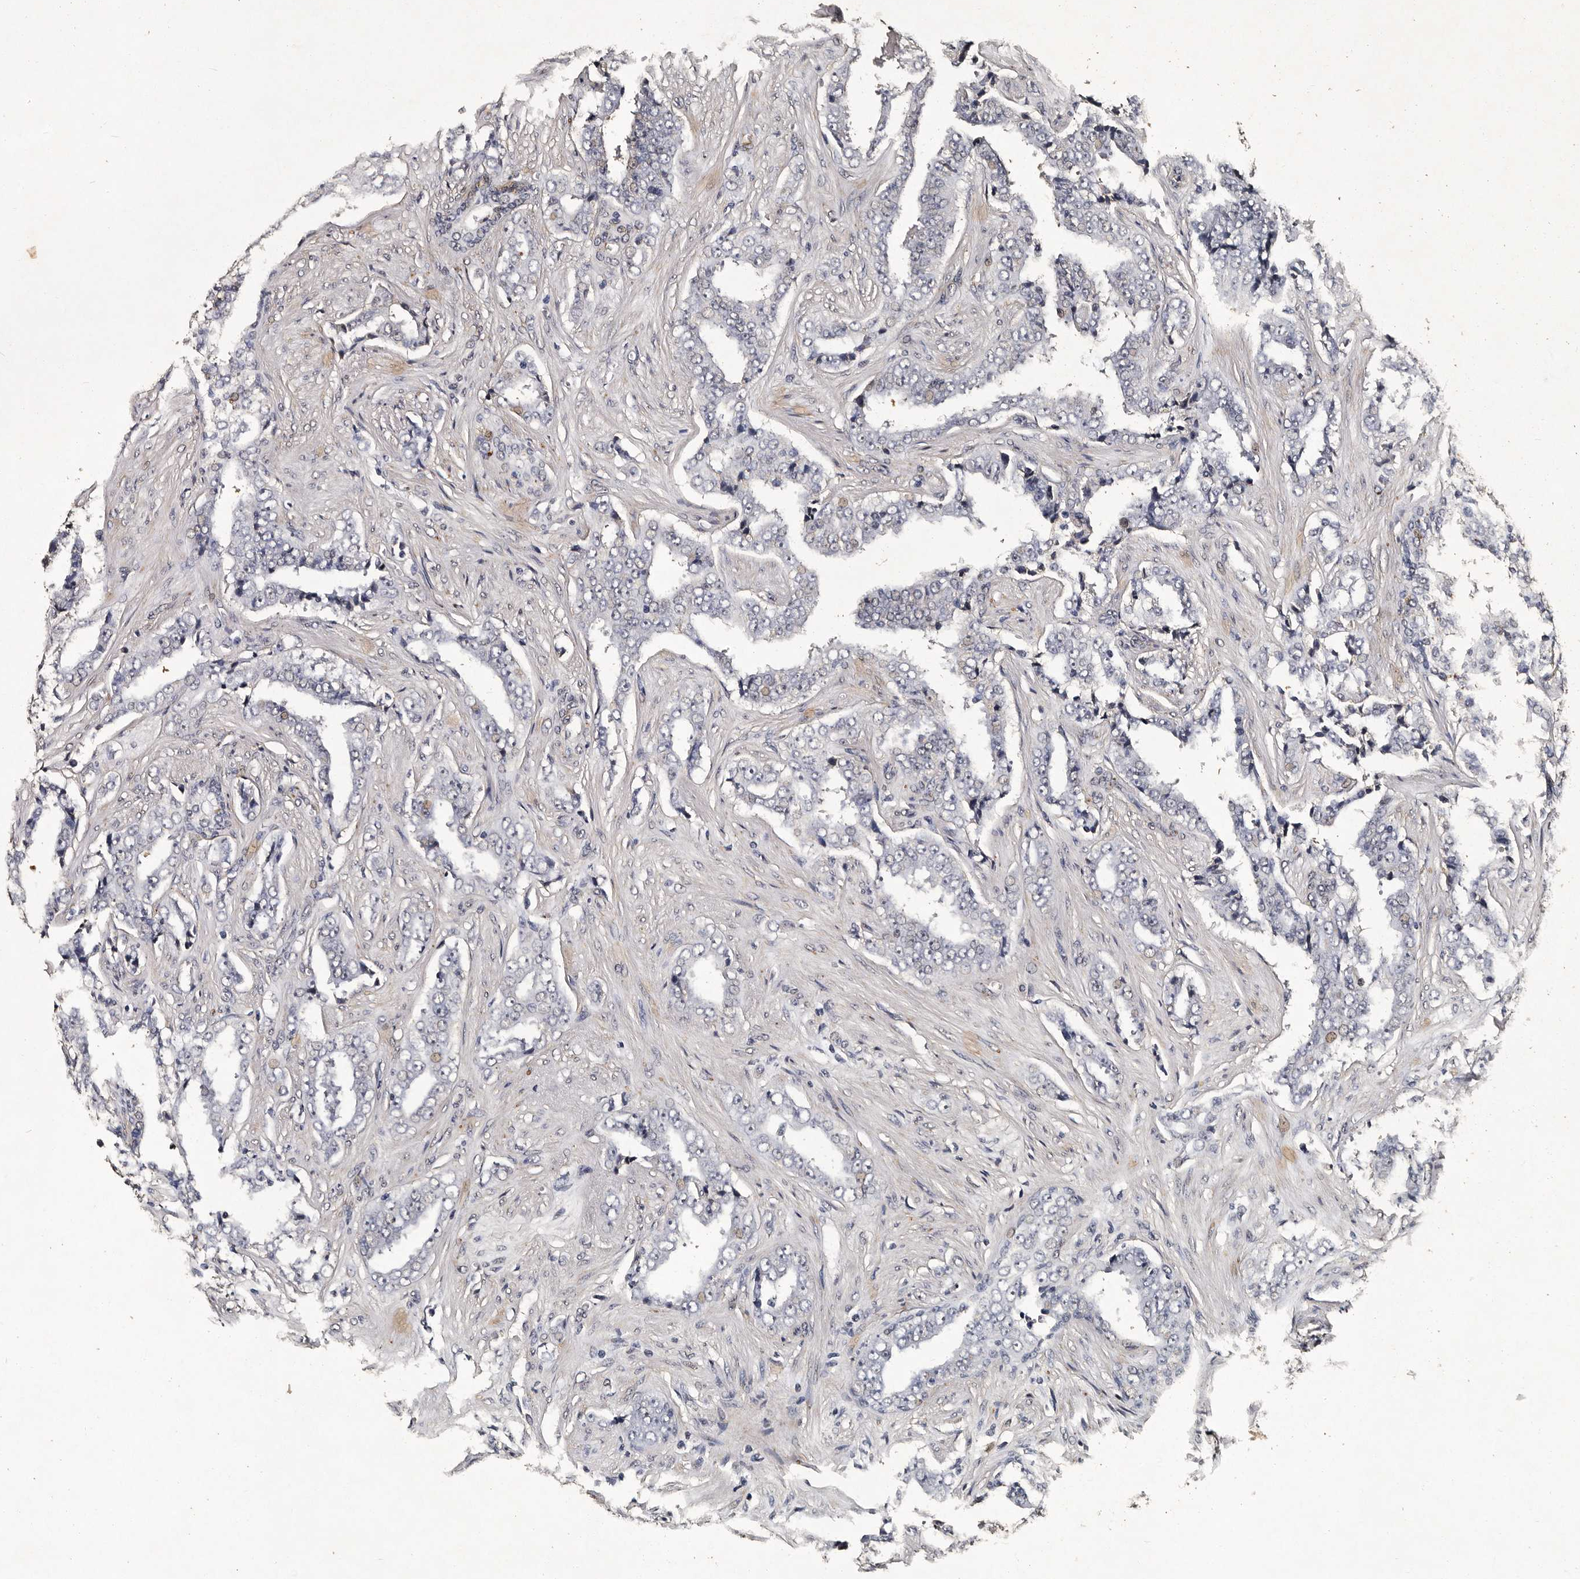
{"staining": {"intensity": "negative", "quantity": "none", "location": "none"}, "tissue": "prostate cancer", "cell_type": "Tumor cells", "image_type": "cancer", "snomed": [{"axis": "morphology", "description": "Adenocarcinoma, High grade"}, {"axis": "topography", "description": "Prostate"}], "caption": "Immunohistochemical staining of human high-grade adenocarcinoma (prostate) reveals no significant positivity in tumor cells.", "gene": "CPNE3", "patient": {"sex": "male", "age": 71}}